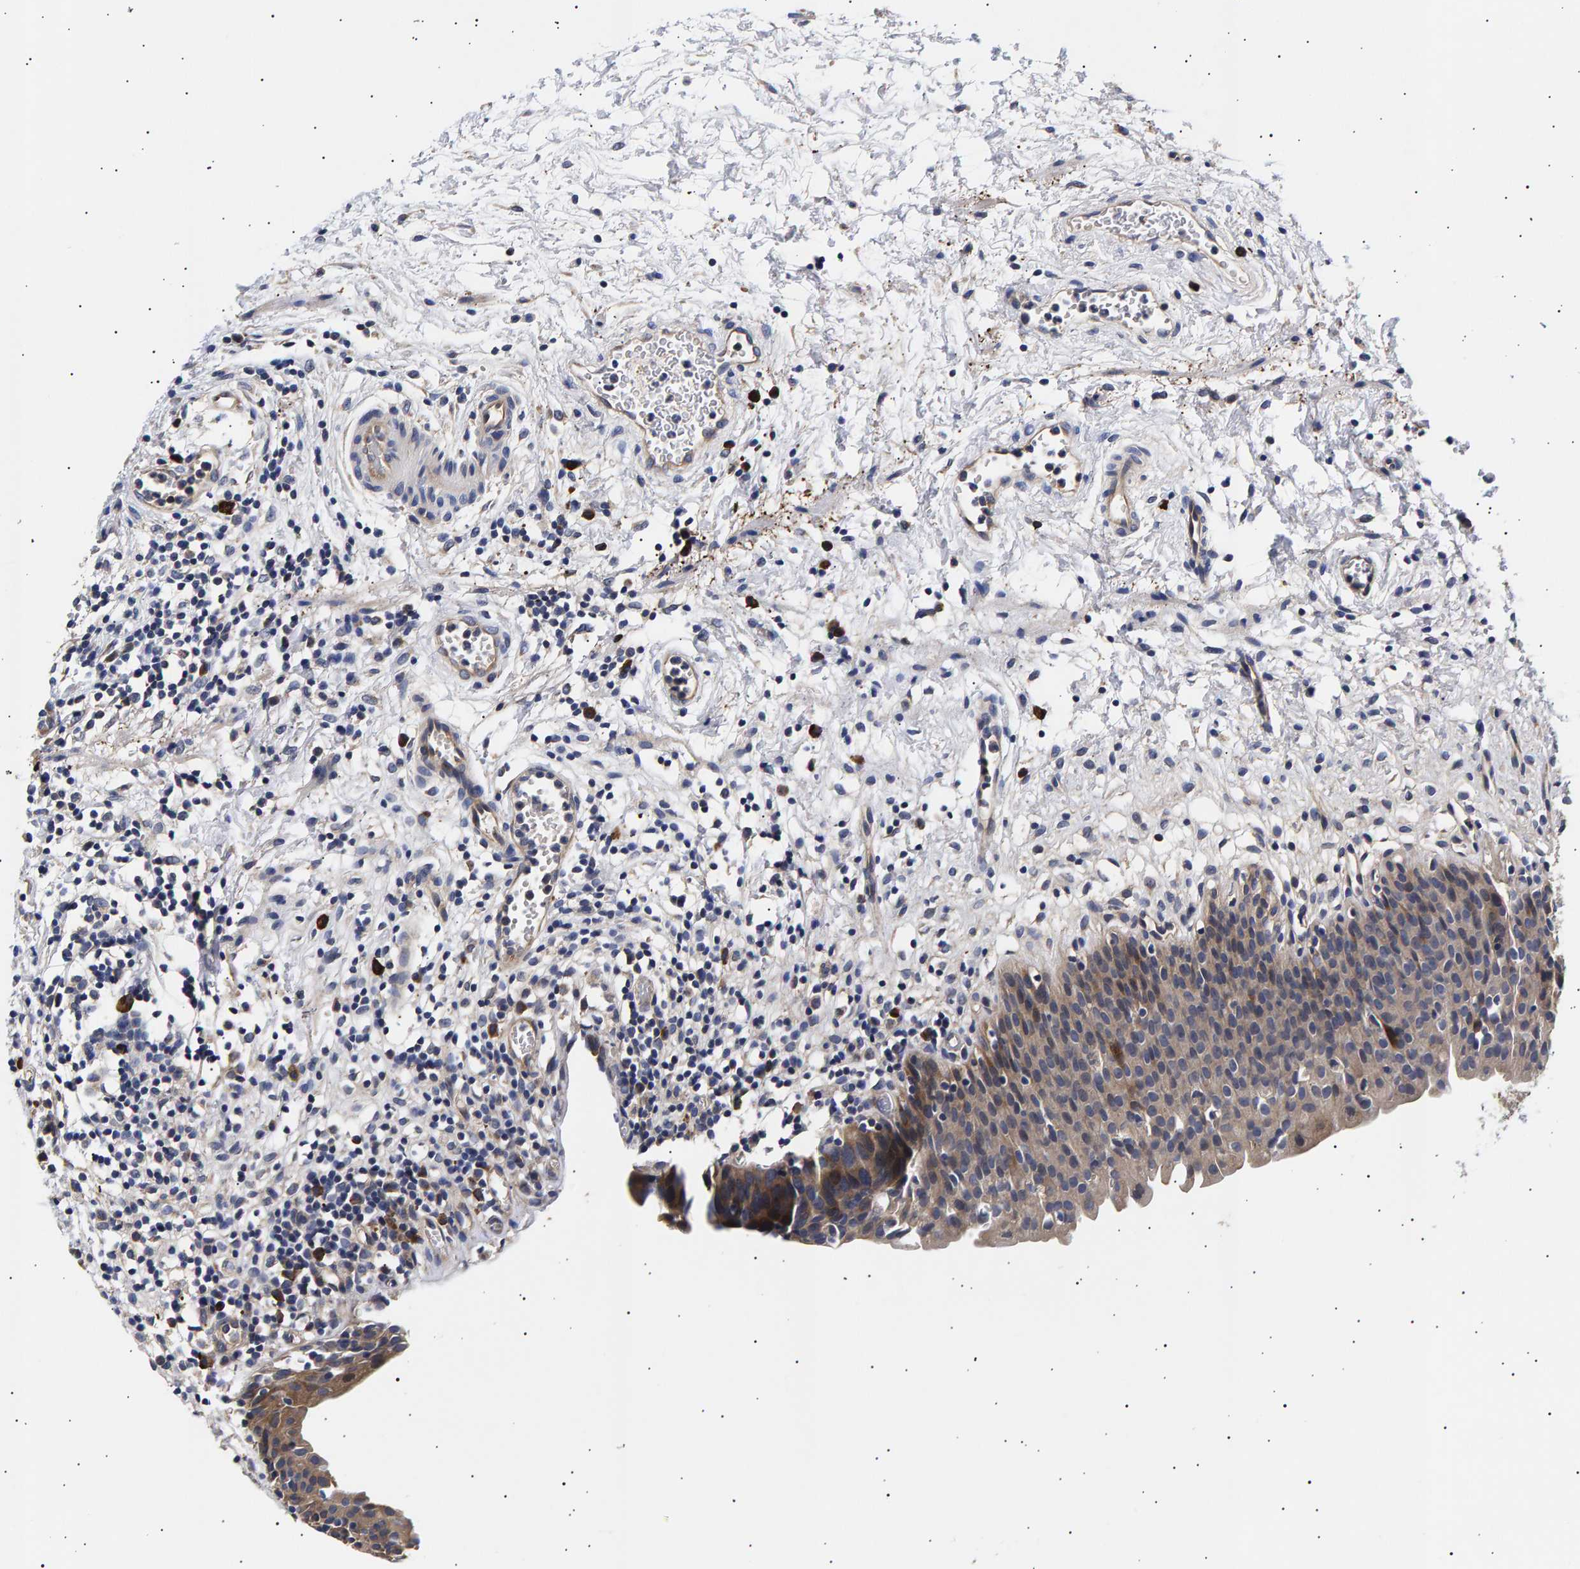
{"staining": {"intensity": "moderate", "quantity": "25%-75%", "location": "cytoplasmic/membranous"}, "tissue": "urinary bladder", "cell_type": "Urothelial cells", "image_type": "normal", "snomed": [{"axis": "morphology", "description": "Normal tissue, NOS"}, {"axis": "topography", "description": "Urinary bladder"}], "caption": "This image demonstrates immunohistochemistry (IHC) staining of benign urinary bladder, with medium moderate cytoplasmic/membranous staining in about 25%-75% of urothelial cells.", "gene": "ANKRD40", "patient": {"sex": "male", "age": 37}}